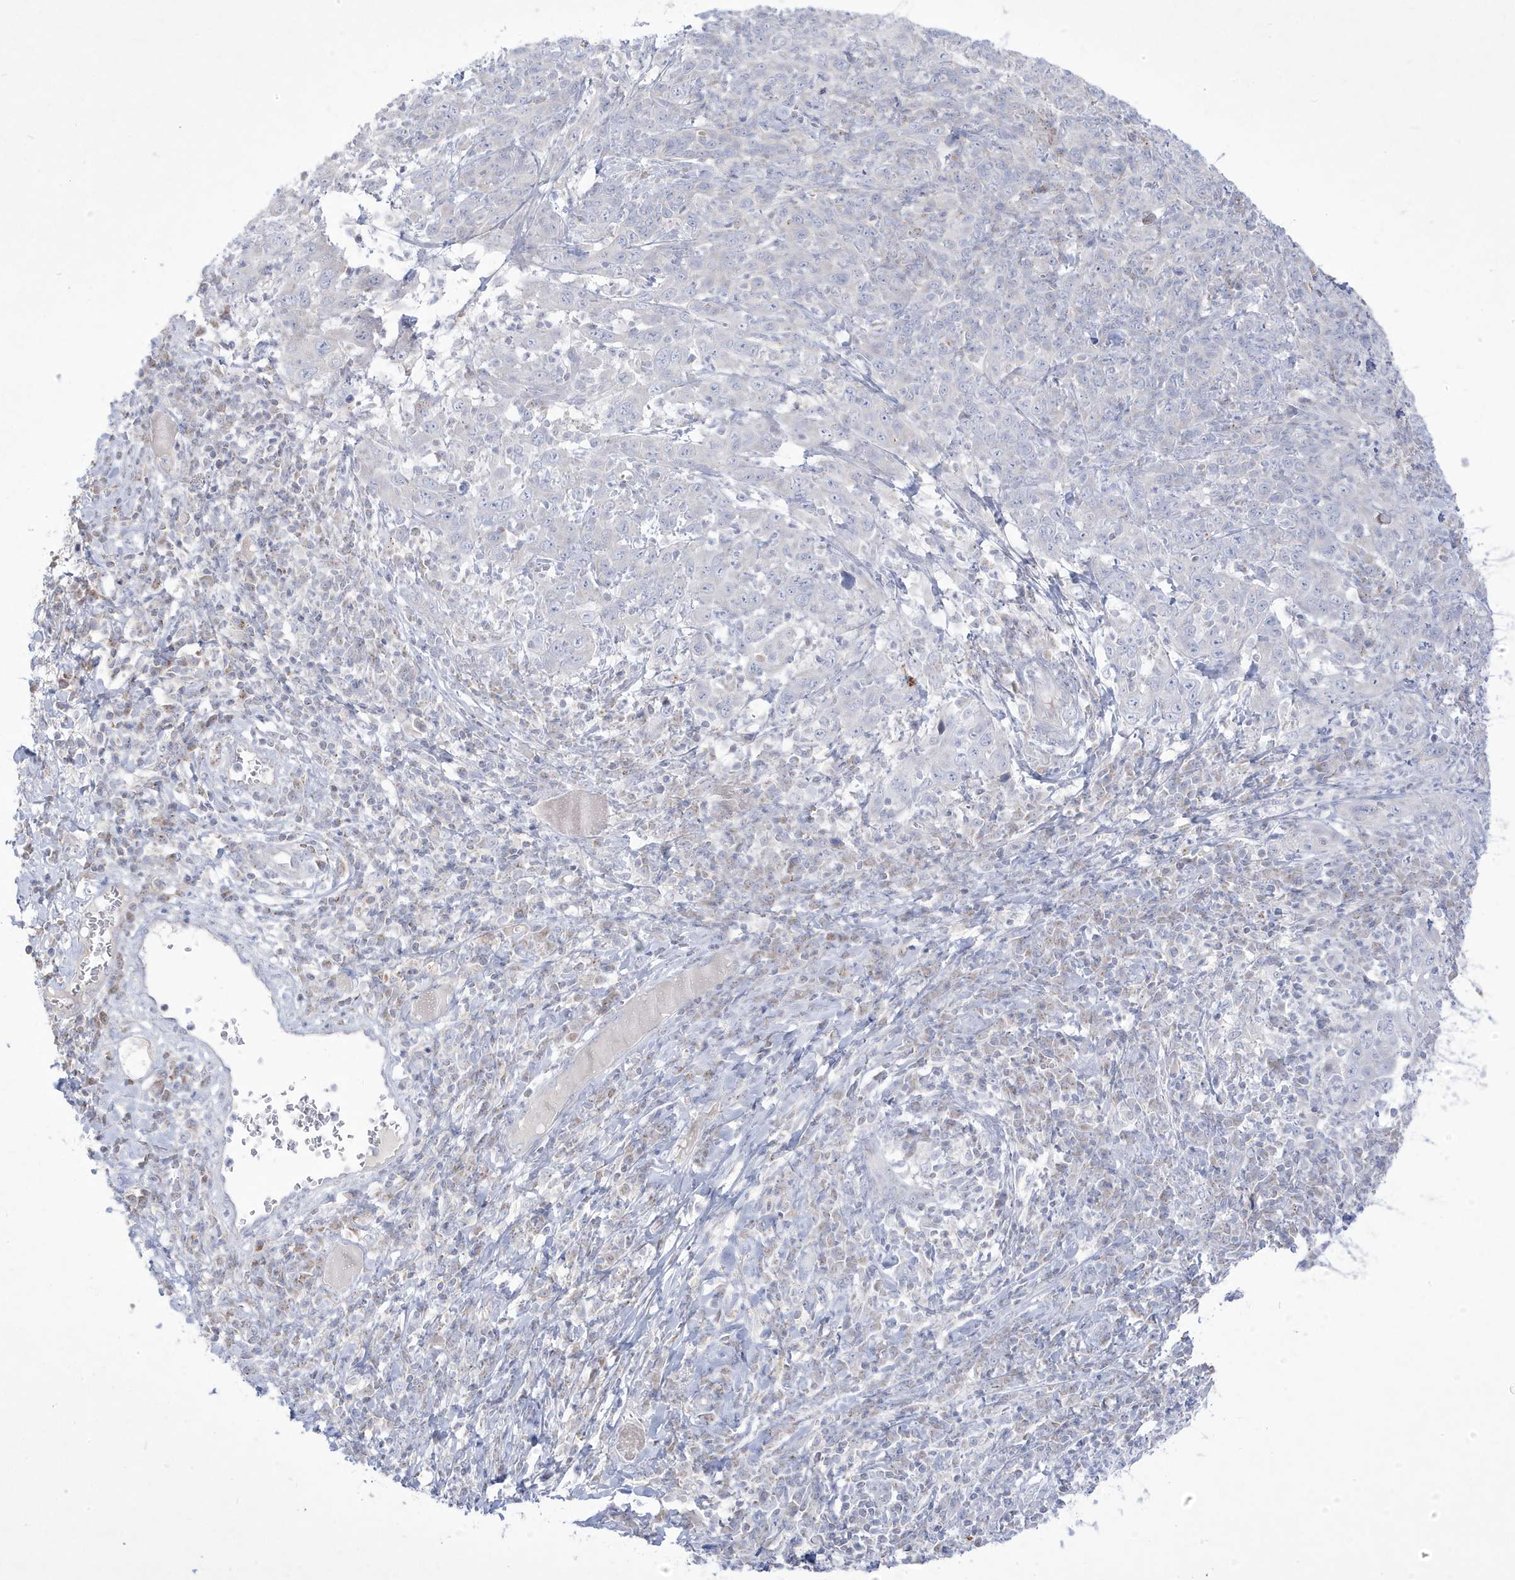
{"staining": {"intensity": "negative", "quantity": "none", "location": "none"}, "tissue": "cervical cancer", "cell_type": "Tumor cells", "image_type": "cancer", "snomed": [{"axis": "morphology", "description": "Squamous cell carcinoma, NOS"}, {"axis": "topography", "description": "Cervix"}], "caption": "Human squamous cell carcinoma (cervical) stained for a protein using immunohistochemistry shows no staining in tumor cells.", "gene": "ADAMTSL3", "patient": {"sex": "female", "age": 46}}